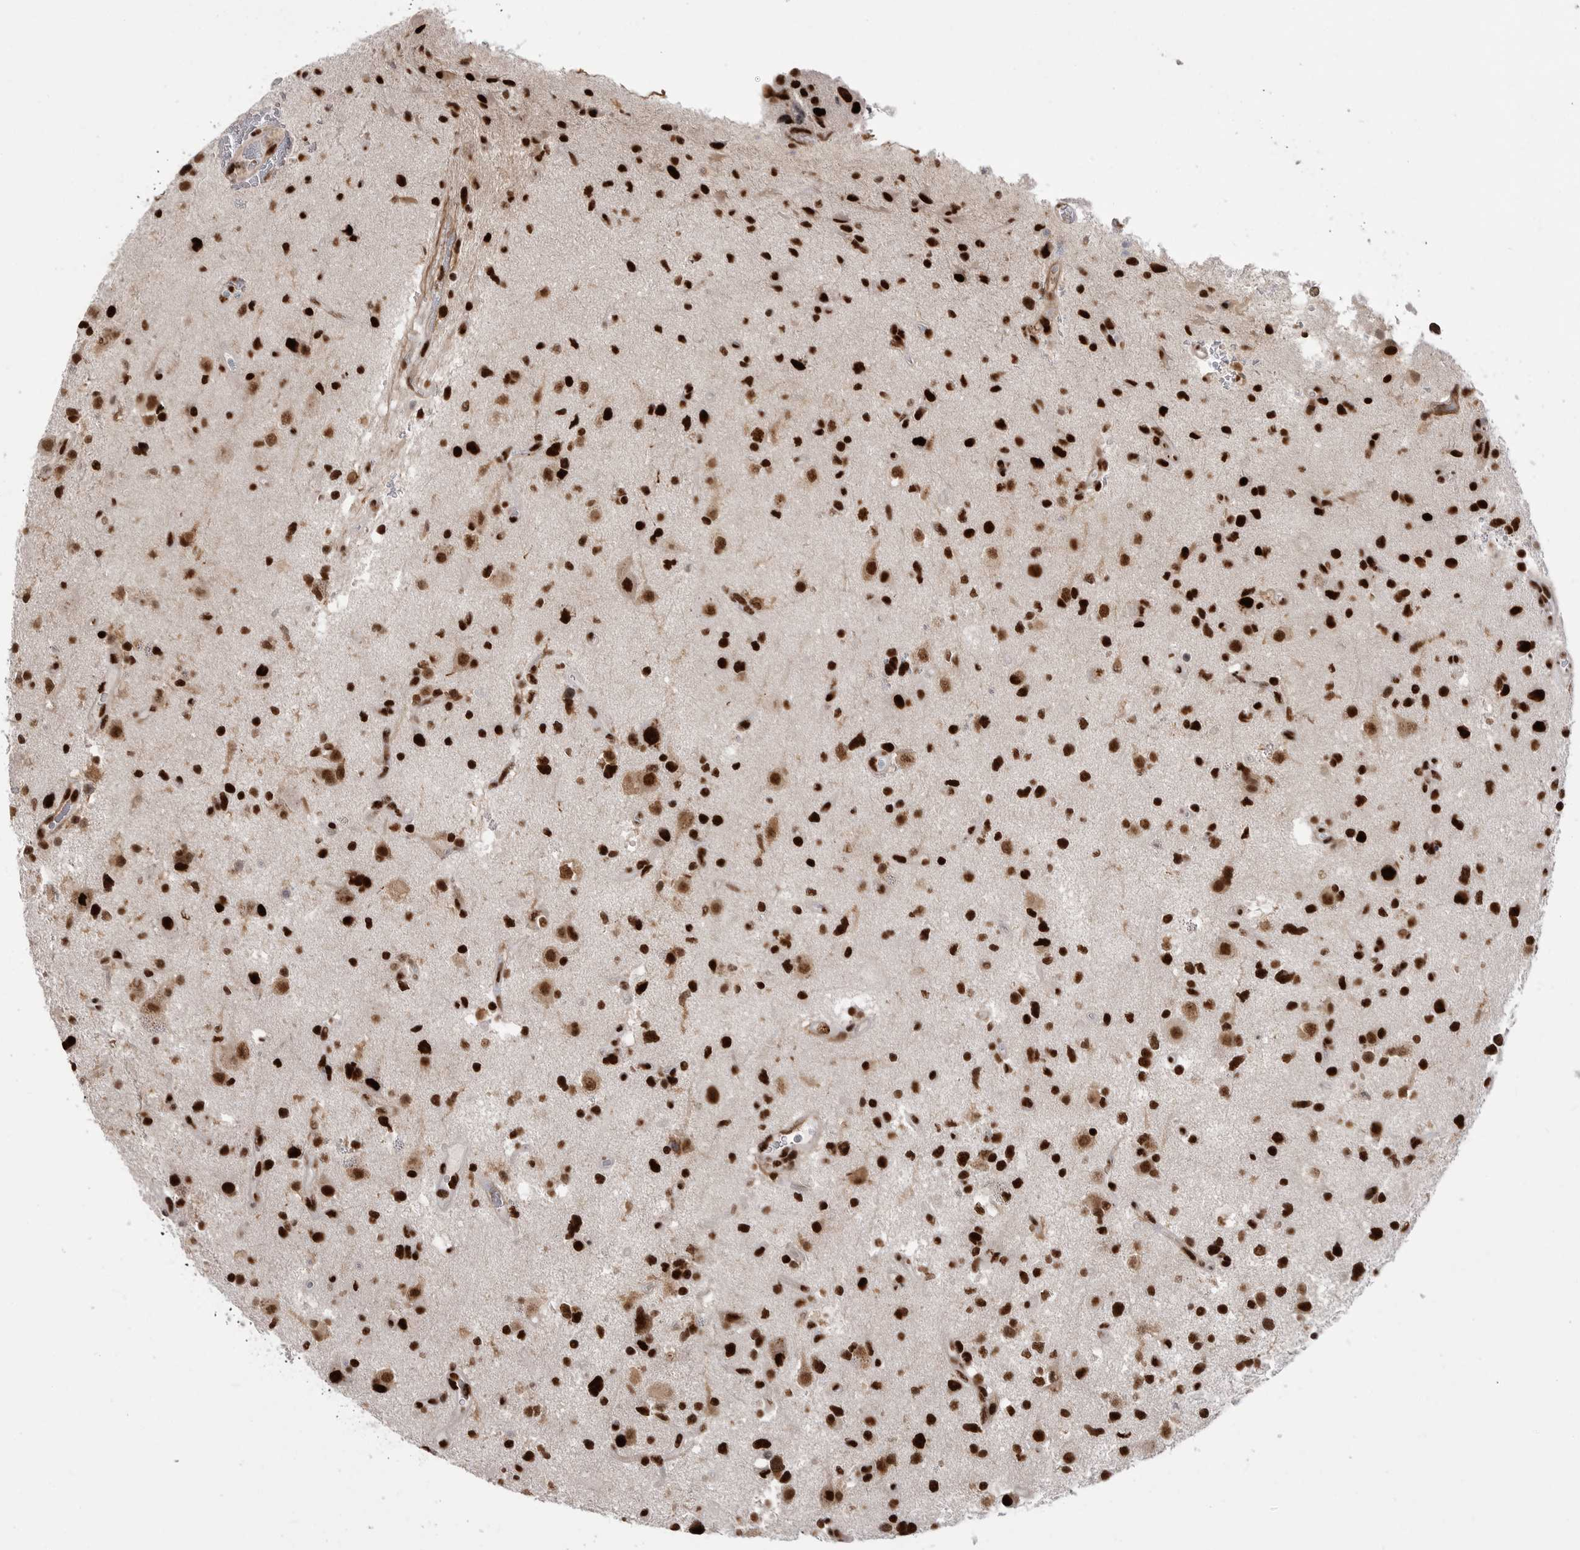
{"staining": {"intensity": "strong", "quantity": ">75%", "location": "nuclear"}, "tissue": "glioma", "cell_type": "Tumor cells", "image_type": "cancer", "snomed": [{"axis": "morphology", "description": "Glioma, malignant, High grade"}, {"axis": "topography", "description": "Brain"}], "caption": "Malignant glioma (high-grade) stained with DAB (3,3'-diaminobenzidine) immunohistochemistry (IHC) demonstrates high levels of strong nuclear positivity in about >75% of tumor cells.", "gene": "PPP1R8", "patient": {"sex": "male", "age": 33}}